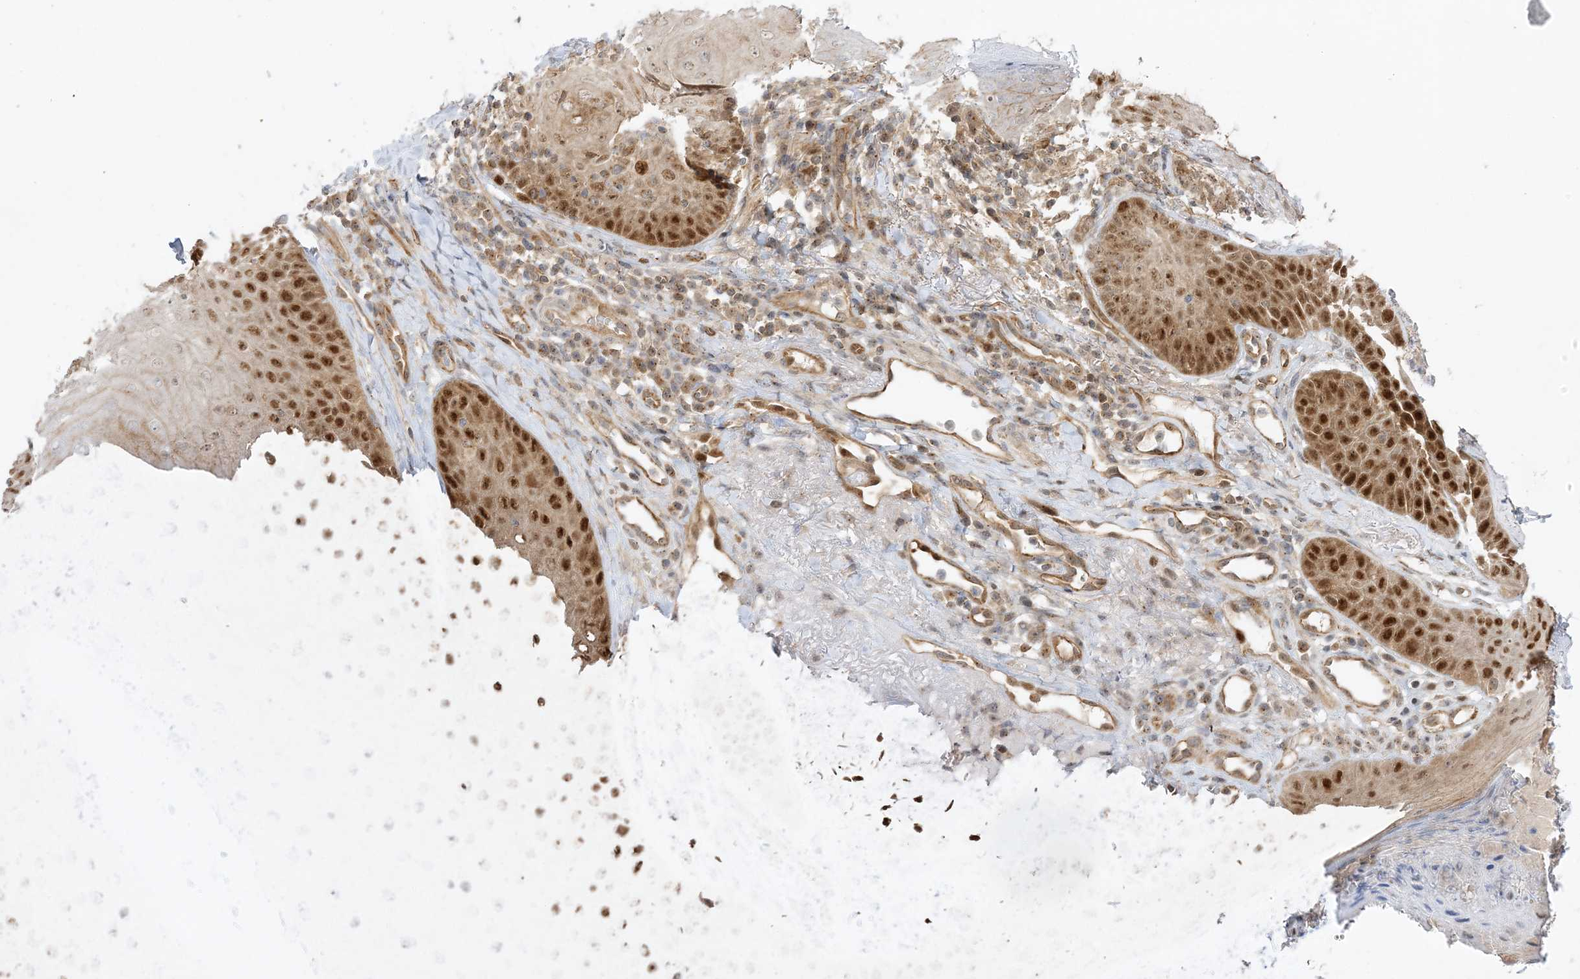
{"staining": {"intensity": "moderate", "quantity": ">75%", "location": "cytoplasmic/membranous,nuclear"}, "tissue": "skin", "cell_type": "Fibroblasts", "image_type": "normal", "snomed": [{"axis": "morphology", "description": "Normal tissue, NOS"}, {"axis": "topography", "description": "Skin"}], "caption": "High-power microscopy captured an immunohistochemistry (IHC) micrograph of unremarkable skin, revealing moderate cytoplasmic/membranous,nuclear positivity in approximately >75% of fibroblasts.", "gene": "NAF1", "patient": {"sex": "male", "age": 57}}